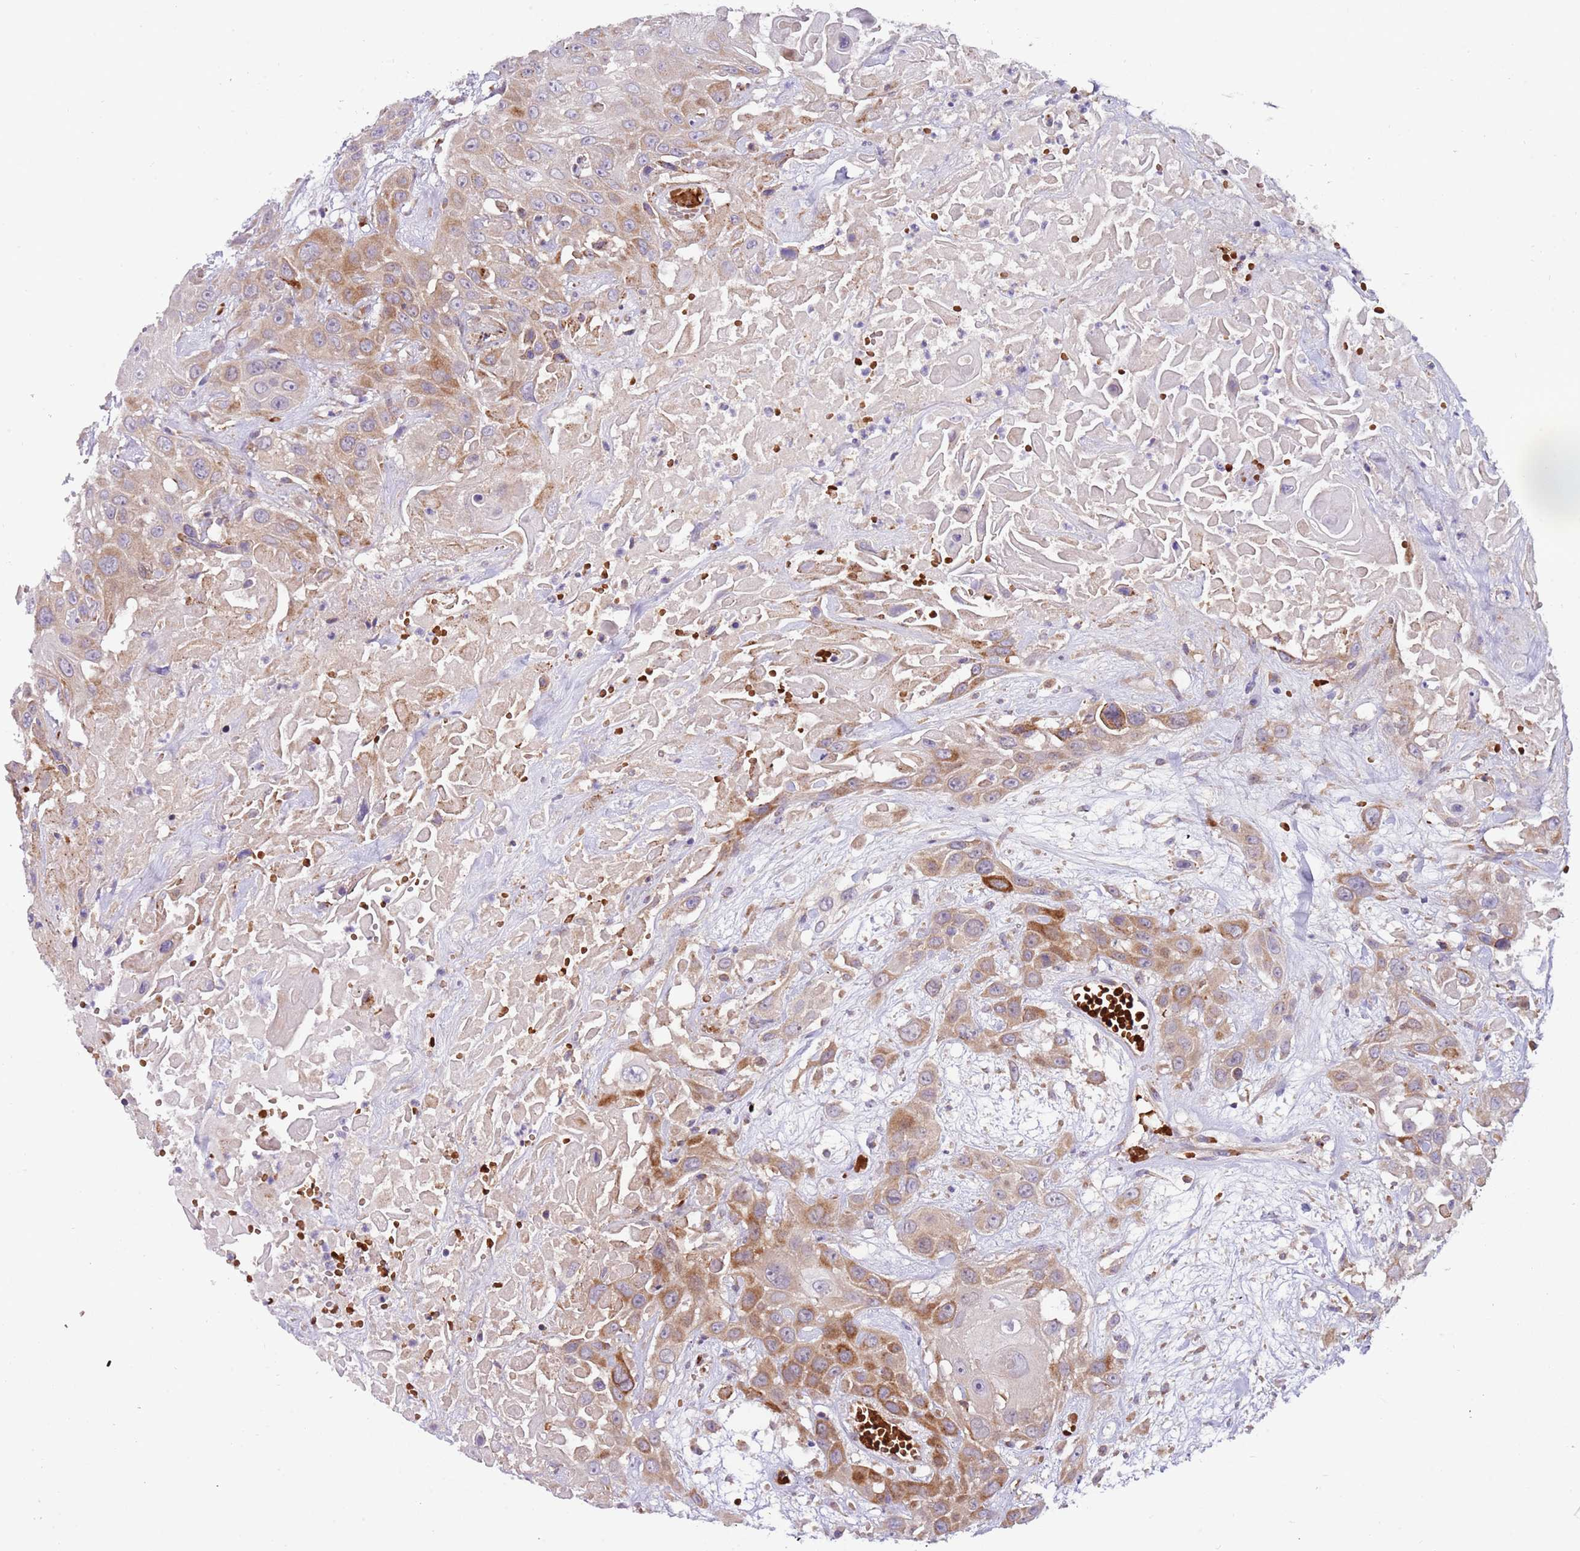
{"staining": {"intensity": "moderate", "quantity": ">75%", "location": "cytoplasmic/membranous"}, "tissue": "head and neck cancer", "cell_type": "Tumor cells", "image_type": "cancer", "snomed": [{"axis": "morphology", "description": "Squamous cell carcinoma, NOS"}, {"axis": "topography", "description": "Head-Neck"}], "caption": "Protein staining of head and neck cancer tissue exhibits moderate cytoplasmic/membranous positivity in about >75% of tumor cells.", "gene": "VWCE", "patient": {"sex": "male", "age": 81}}